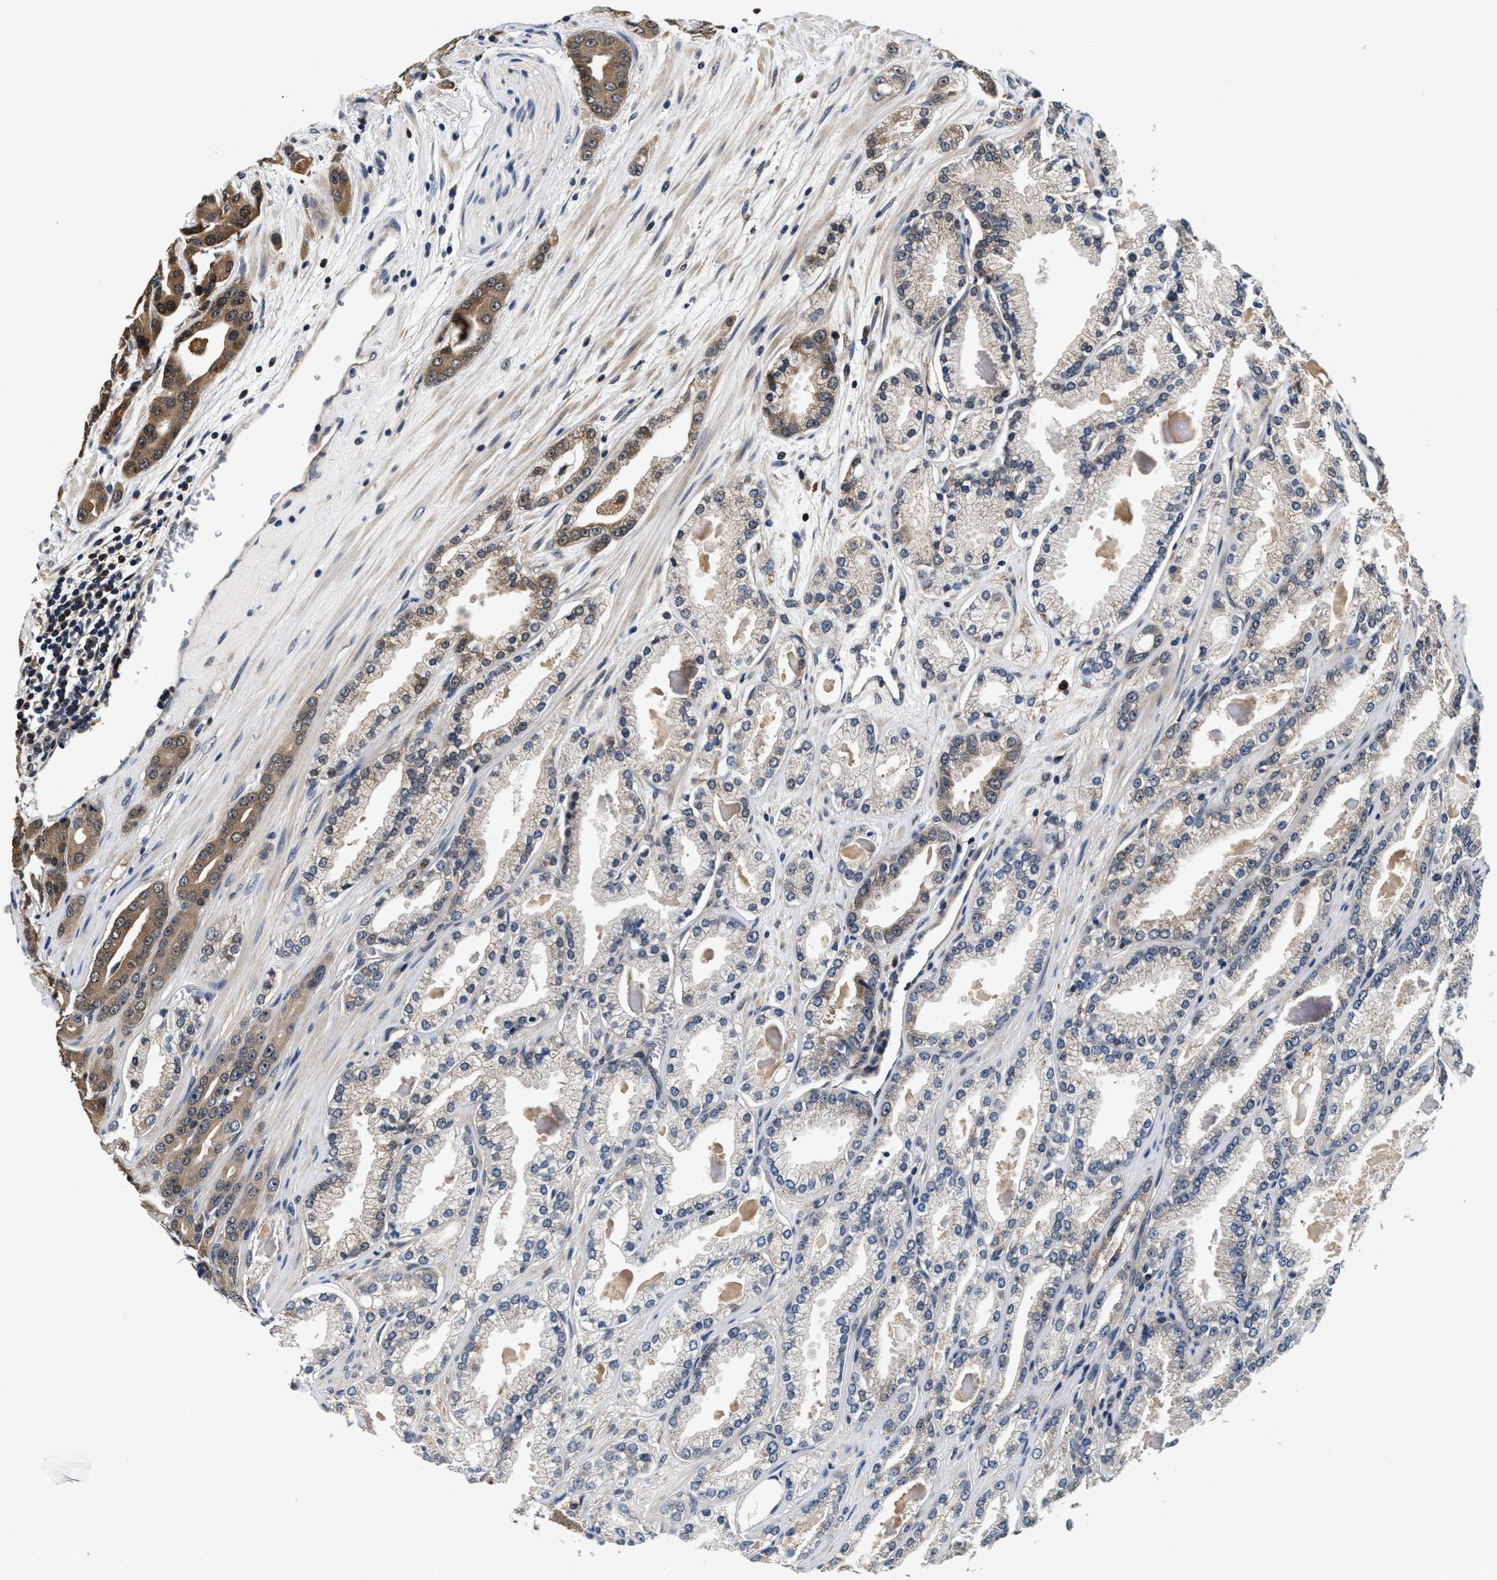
{"staining": {"intensity": "moderate", "quantity": "25%-75%", "location": "cytoplasmic/membranous"}, "tissue": "prostate cancer", "cell_type": "Tumor cells", "image_type": "cancer", "snomed": [{"axis": "morphology", "description": "Adenocarcinoma, High grade"}, {"axis": "topography", "description": "Prostate"}], "caption": "Moderate cytoplasmic/membranous expression is seen in approximately 25%-75% of tumor cells in prostate cancer.", "gene": "PHPT1", "patient": {"sex": "male", "age": 71}}